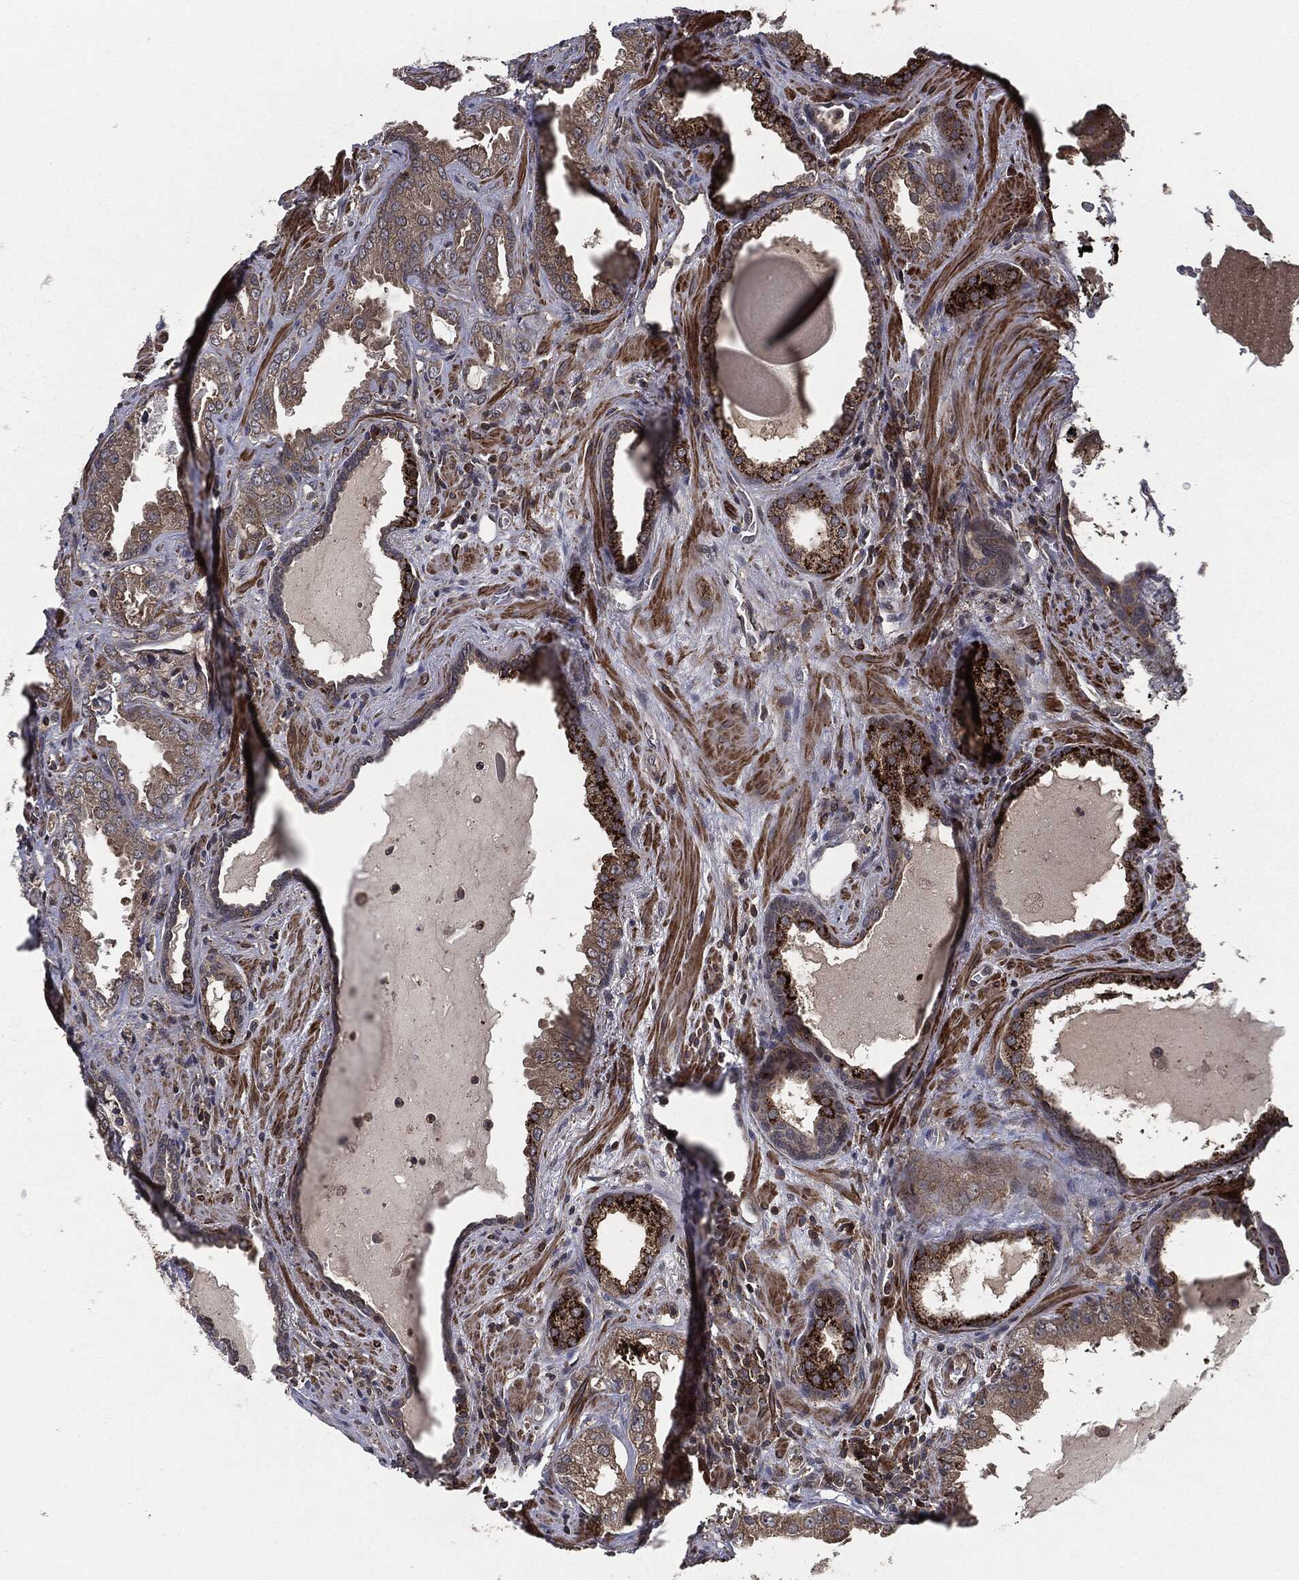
{"staining": {"intensity": "weak", "quantity": "25%-75%", "location": "cytoplasmic/membranous"}, "tissue": "prostate cancer", "cell_type": "Tumor cells", "image_type": "cancer", "snomed": [{"axis": "morphology", "description": "Adenocarcinoma, Low grade"}, {"axis": "topography", "description": "Prostate"}], "caption": "DAB immunohistochemical staining of prostate cancer (adenocarcinoma (low-grade)) displays weak cytoplasmic/membranous protein staining in approximately 25%-75% of tumor cells.", "gene": "UBR1", "patient": {"sex": "male", "age": 62}}